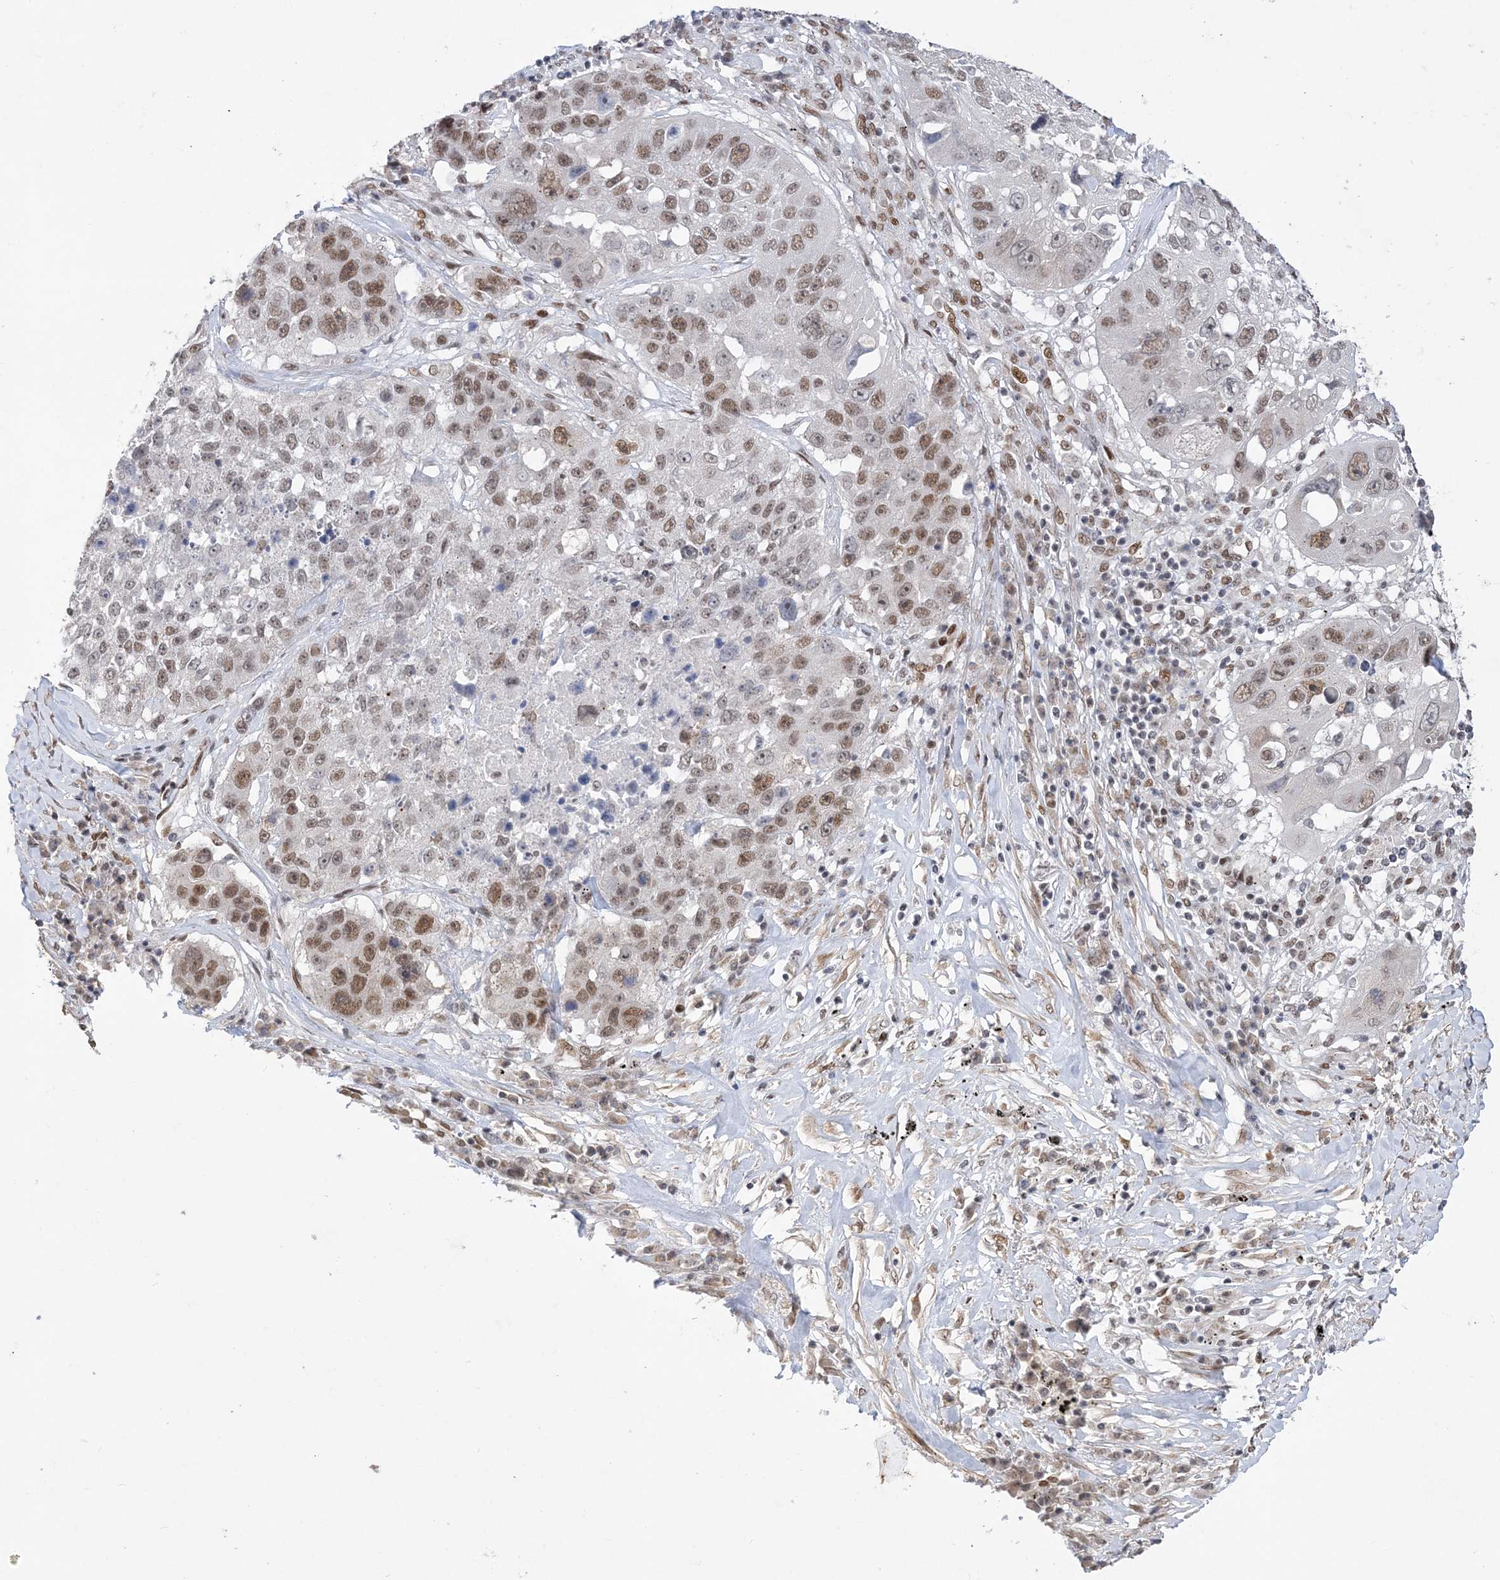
{"staining": {"intensity": "moderate", "quantity": ">75%", "location": "nuclear"}, "tissue": "lung cancer", "cell_type": "Tumor cells", "image_type": "cancer", "snomed": [{"axis": "morphology", "description": "Squamous cell carcinoma, NOS"}, {"axis": "topography", "description": "Lung"}], "caption": "DAB immunohistochemical staining of squamous cell carcinoma (lung) exhibits moderate nuclear protein positivity in approximately >75% of tumor cells.", "gene": "WAC", "patient": {"sex": "male", "age": 61}}